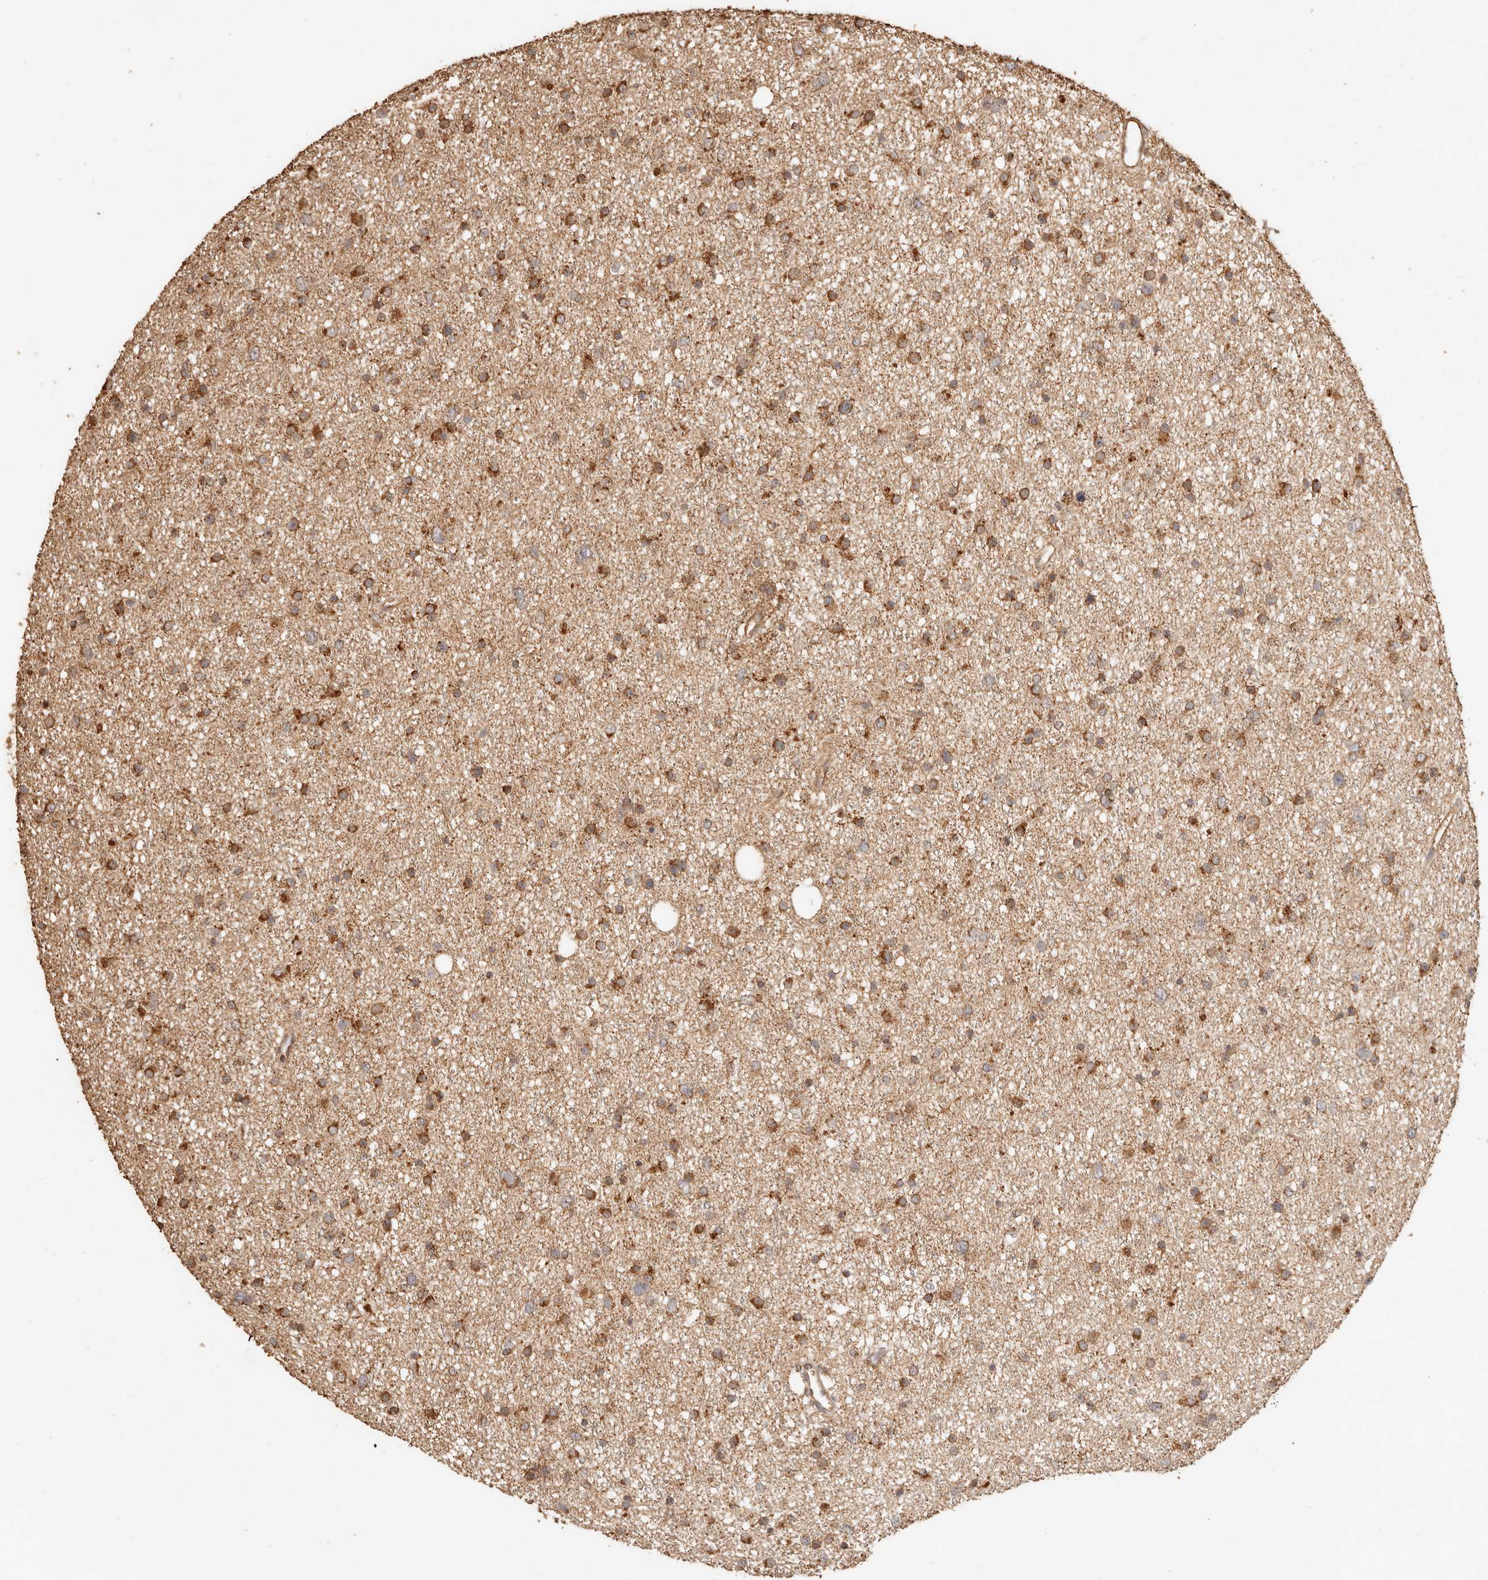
{"staining": {"intensity": "strong", "quantity": ">75%", "location": "cytoplasmic/membranous"}, "tissue": "glioma", "cell_type": "Tumor cells", "image_type": "cancer", "snomed": [{"axis": "morphology", "description": "Glioma, malignant, Low grade"}, {"axis": "topography", "description": "Cerebral cortex"}], "caption": "About >75% of tumor cells in glioma show strong cytoplasmic/membranous protein expression as visualized by brown immunohistochemical staining.", "gene": "FAM180B", "patient": {"sex": "female", "age": 39}}